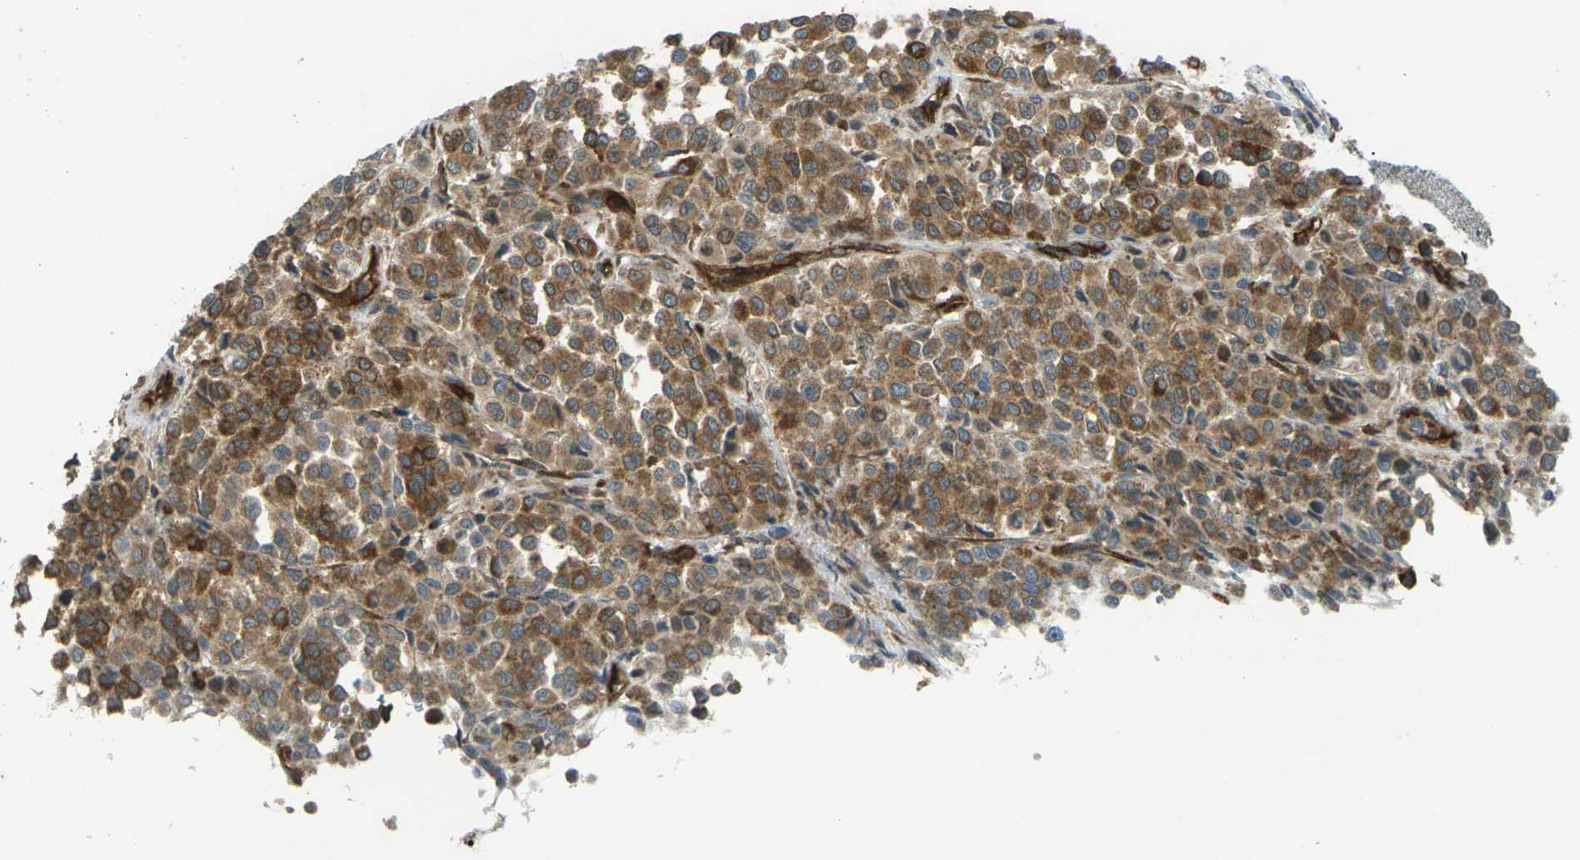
{"staining": {"intensity": "moderate", "quantity": ">75%", "location": "cytoplasmic/membranous"}, "tissue": "melanoma", "cell_type": "Tumor cells", "image_type": "cancer", "snomed": [{"axis": "morphology", "description": "Malignant melanoma, Metastatic site"}, {"axis": "topography", "description": "Pancreas"}], "caption": "There is medium levels of moderate cytoplasmic/membranous positivity in tumor cells of melanoma, as demonstrated by immunohistochemical staining (brown color).", "gene": "S1PR1", "patient": {"sex": "female", "age": 30}}